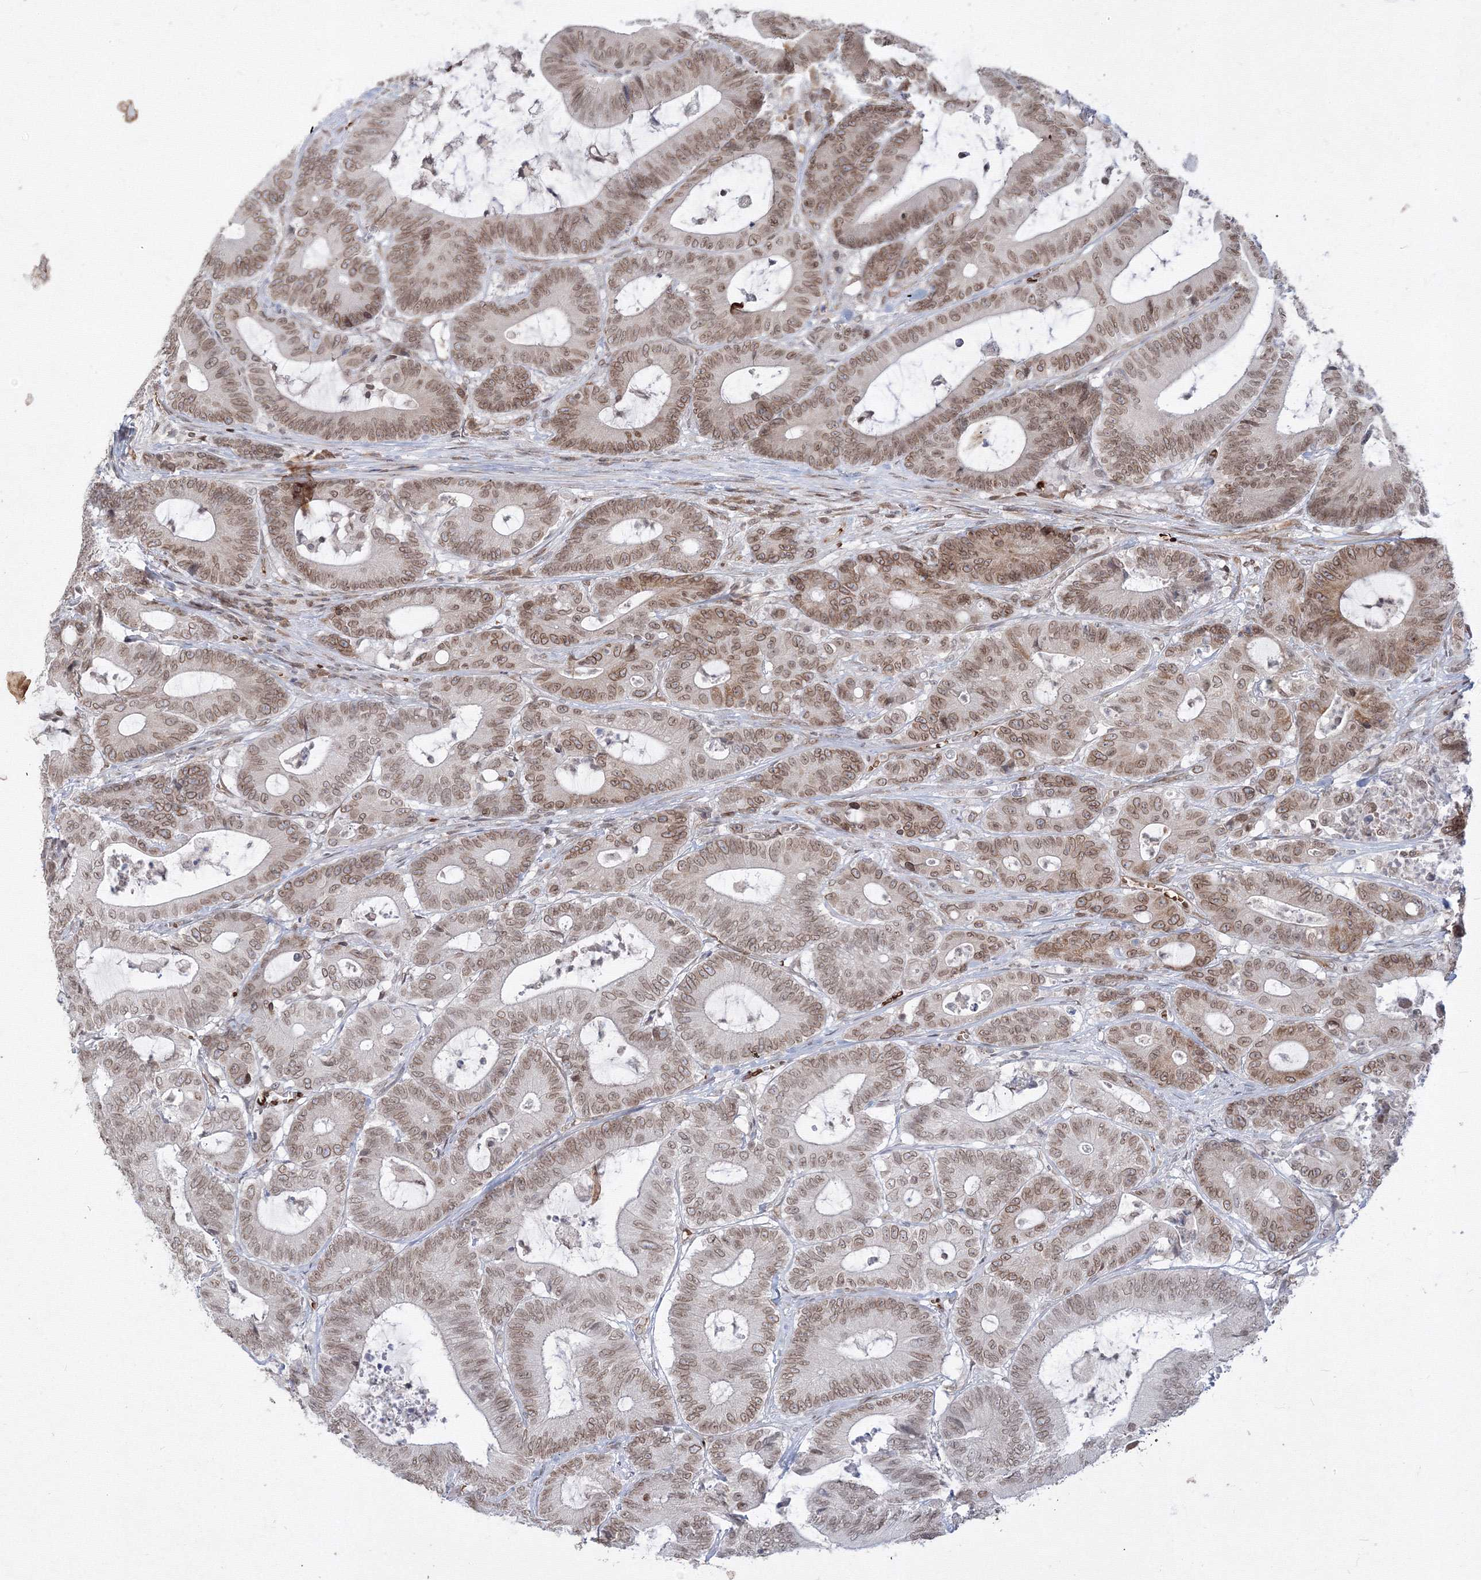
{"staining": {"intensity": "moderate", "quantity": ">75%", "location": "cytoplasmic/membranous,nuclear"}, "tissue": "colorectal cancer", "cell_type": "Tumor cells", "image_type": "cancer", "snomed": [{"axis": "morphology", "description": "Adenocarcinoma, NOS"}, {"axis": "topography", "description": "Colon"}], "caption": "This photomicrograph demonstrates immunohistochemistry staining of colorectal cancer, with medium moderate cytoplasmic/membranous and nuclear expression in approximately >75% of tumor cells.", "gene": "DNAJB2", "patient": {"sex": "female", "age": 84}}